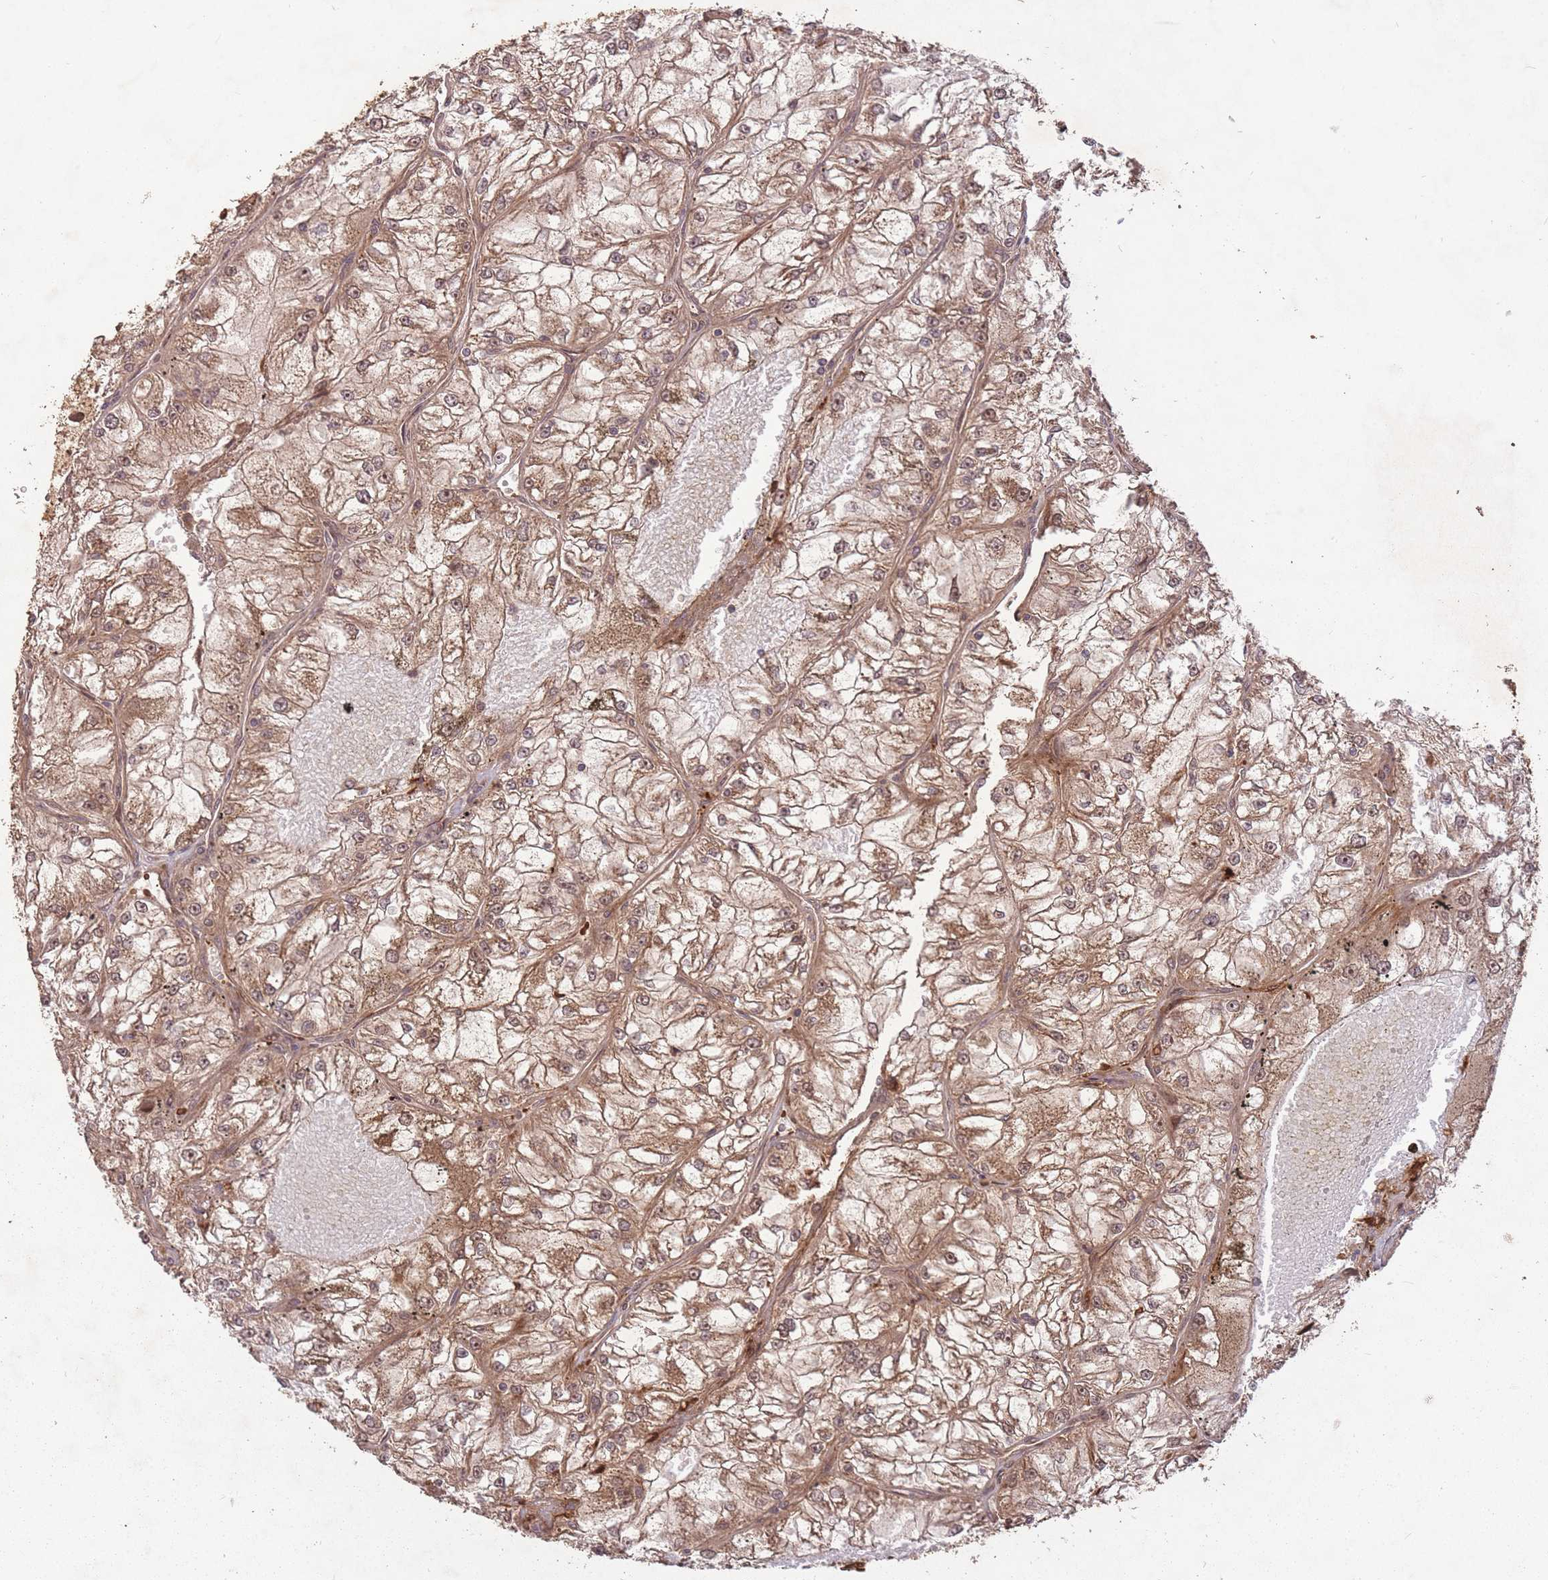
{"staining": {"intensity": "moderate", "quantity": ">75%", "location": "cytoplasmic/membranous,nuclear"}, "tissue": "renal cancer", "cell_type": "Tumor cells", "image_type": "cancer", "snomed": [{"axis": "morphology", "description": "Adenocarcinoma, NOS"}, {"axis": "topography", "description": "Kidney"}], "caption": "Renal cancer (adenocarcinoma) tissue demonstrates moderate cytoplasmic/membranous and nuclear positivity in approximately >75% of tumor cells, visualized by immunohistochemistry.", "gene": "ERBB3", "patient": {"sex": "female", "age": 72}}